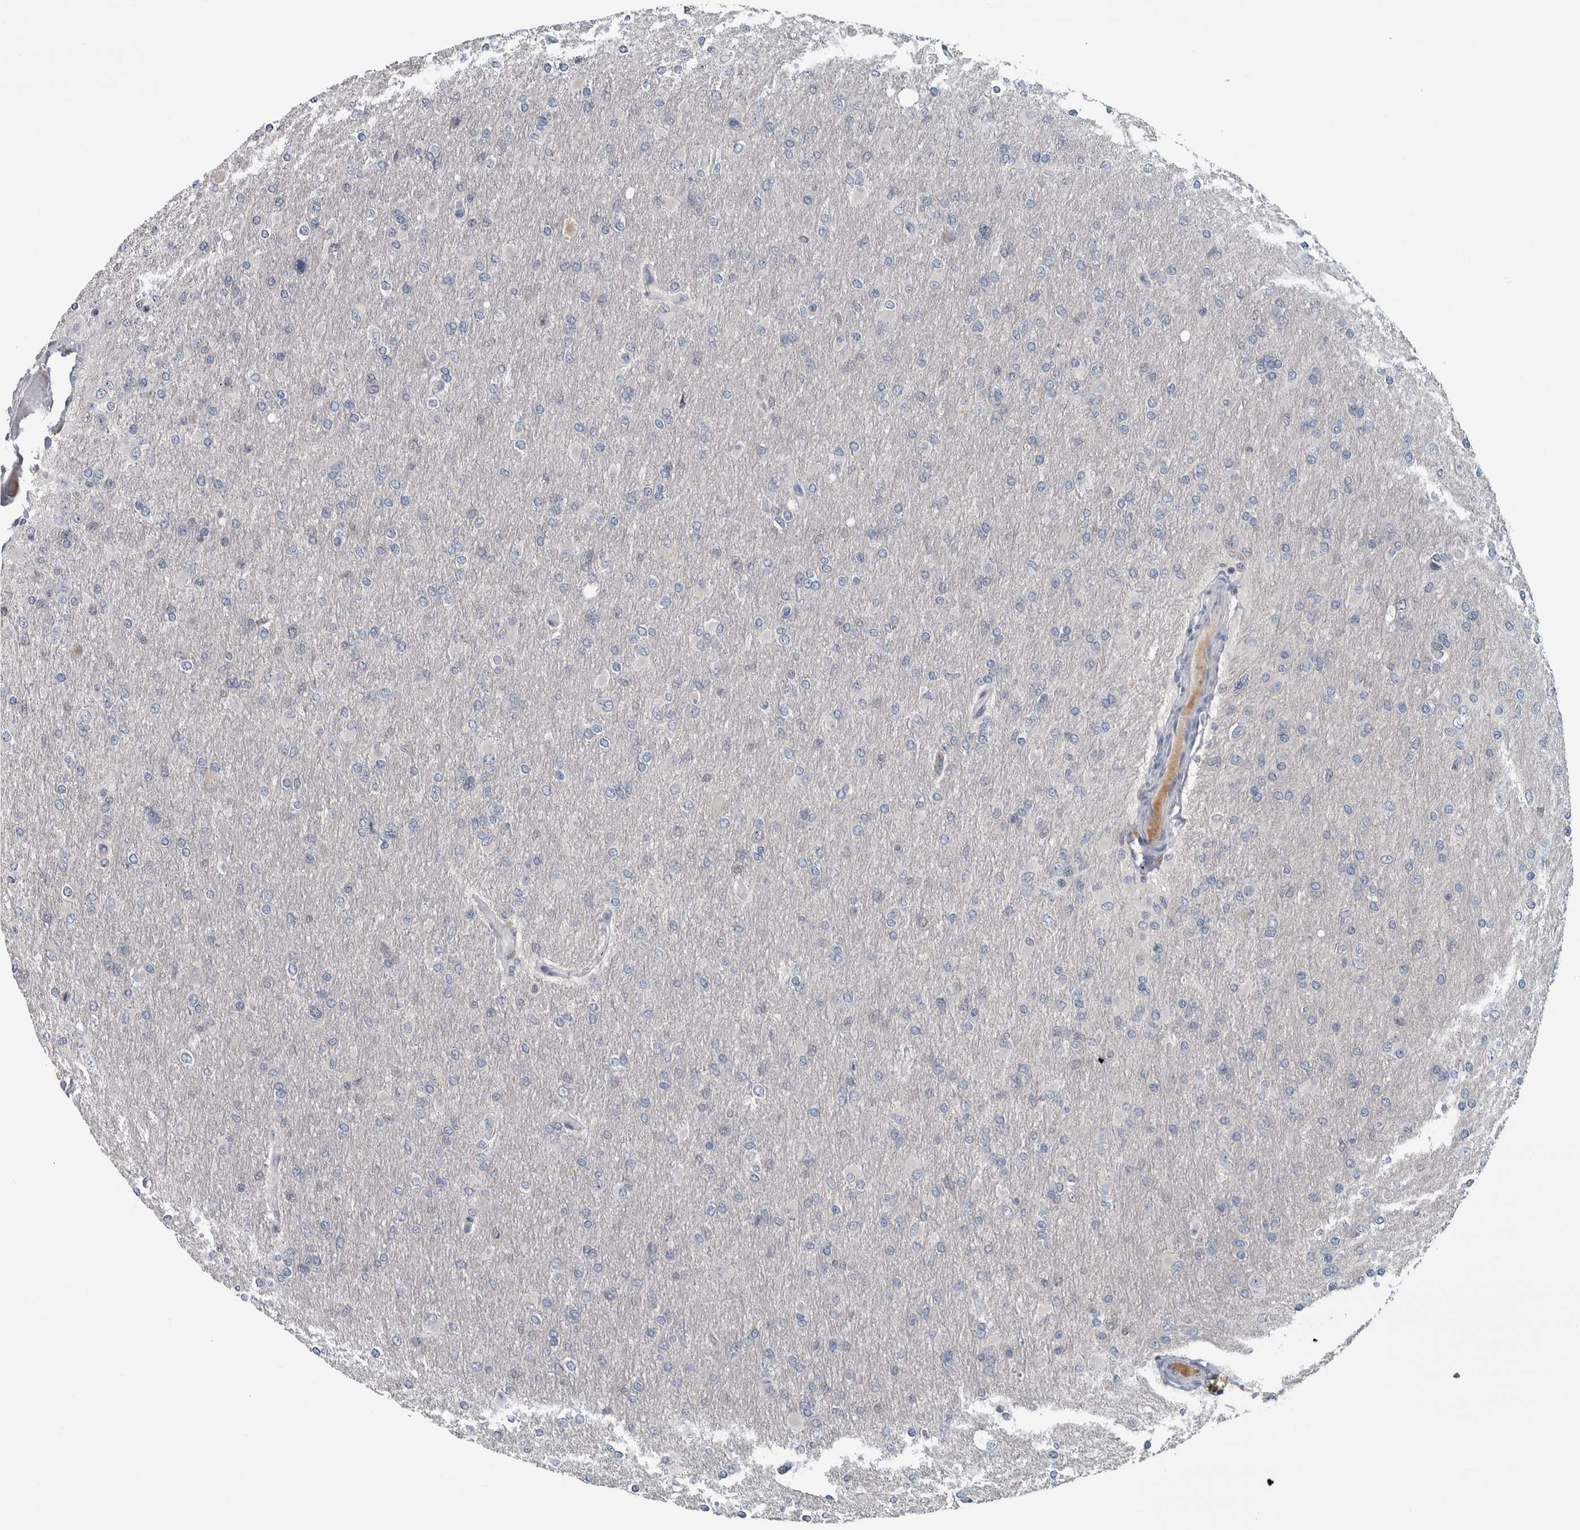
{"staining": {"intensity": "negative", "quantity": "none", "location": "none"}, "tissue": "glioma", "cell_type": "Tumor cells", "image_type": "cancer", "snomed": [{"axis": "morphology", "description": "Glioma, malignant, High grade"}, {"axis": "topography", "description": "Cerebral cortex"}], "caption": "Glioma stained for a protein using immunohistochemistry (IHC) shows no staining tumor cells.", "gene": "CAVIN4", "patient": {"sex": "female", "age": 36}}